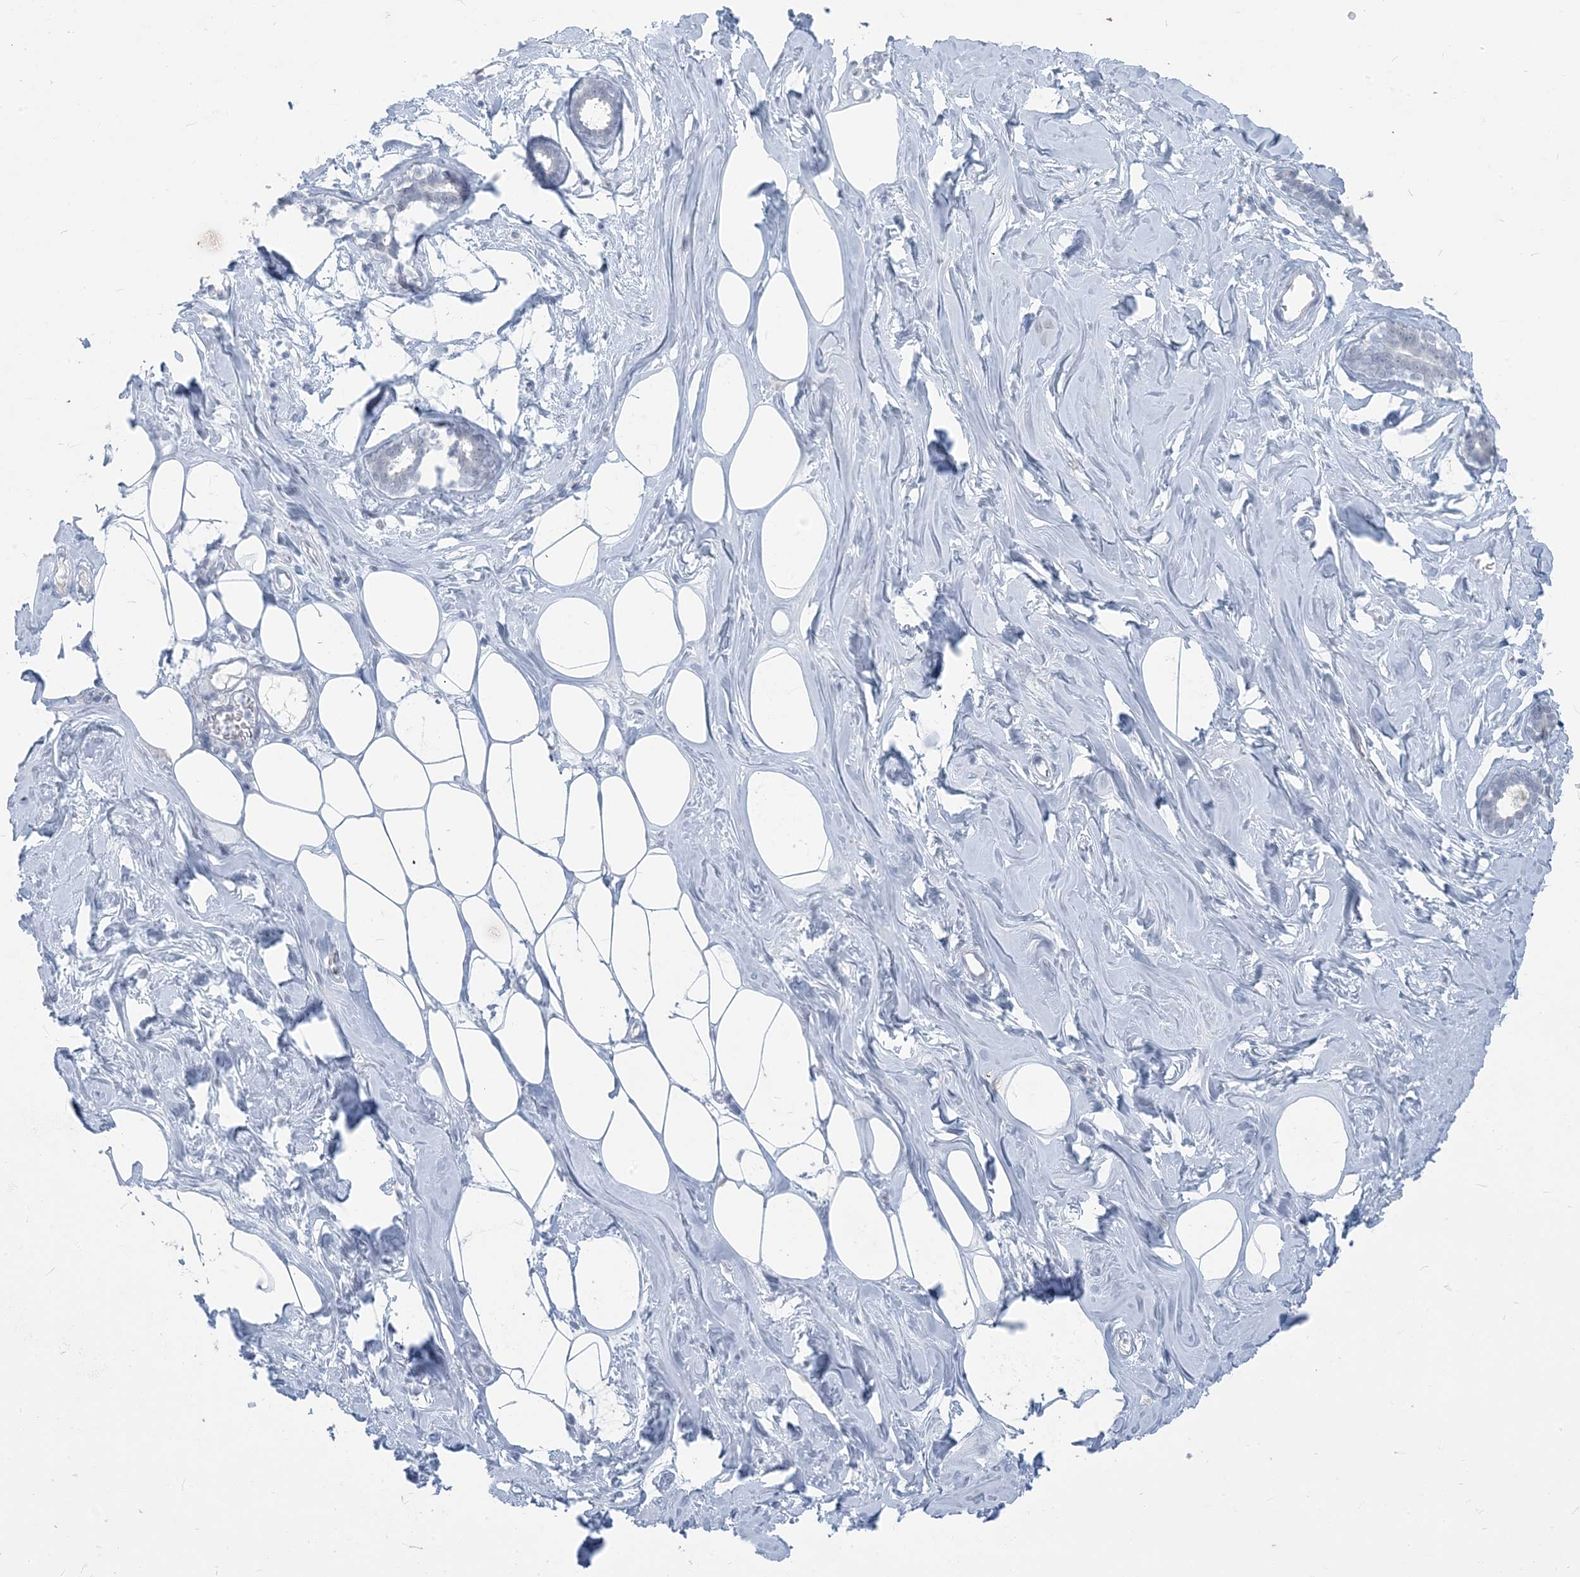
{"staining": {"intensity": "negative", "quantity": "none", "location": "none"}, "tissue": "adipose tissue", "cell_type": "Adipocytes", "image_type": "normal", "snomed": [{"axis": "morphology", "description": "Normal tissue, NOS"}, {"axis": "morphology", "description": "Fibrosis, NOS"}, {"axis": "topography", "description": "Breast"}, {"axis": "topography", "description": "Adipose tissue"}], "caption": "Immunohistochemistry micrograph of normal adipose tissue stained for a protein (brown), which demonstrates no staining in adipocytes. (IHC, brightfield microscopy, high magnification).", "gene": "SCML1", "patient": {"sex": "female", "age": 39}}